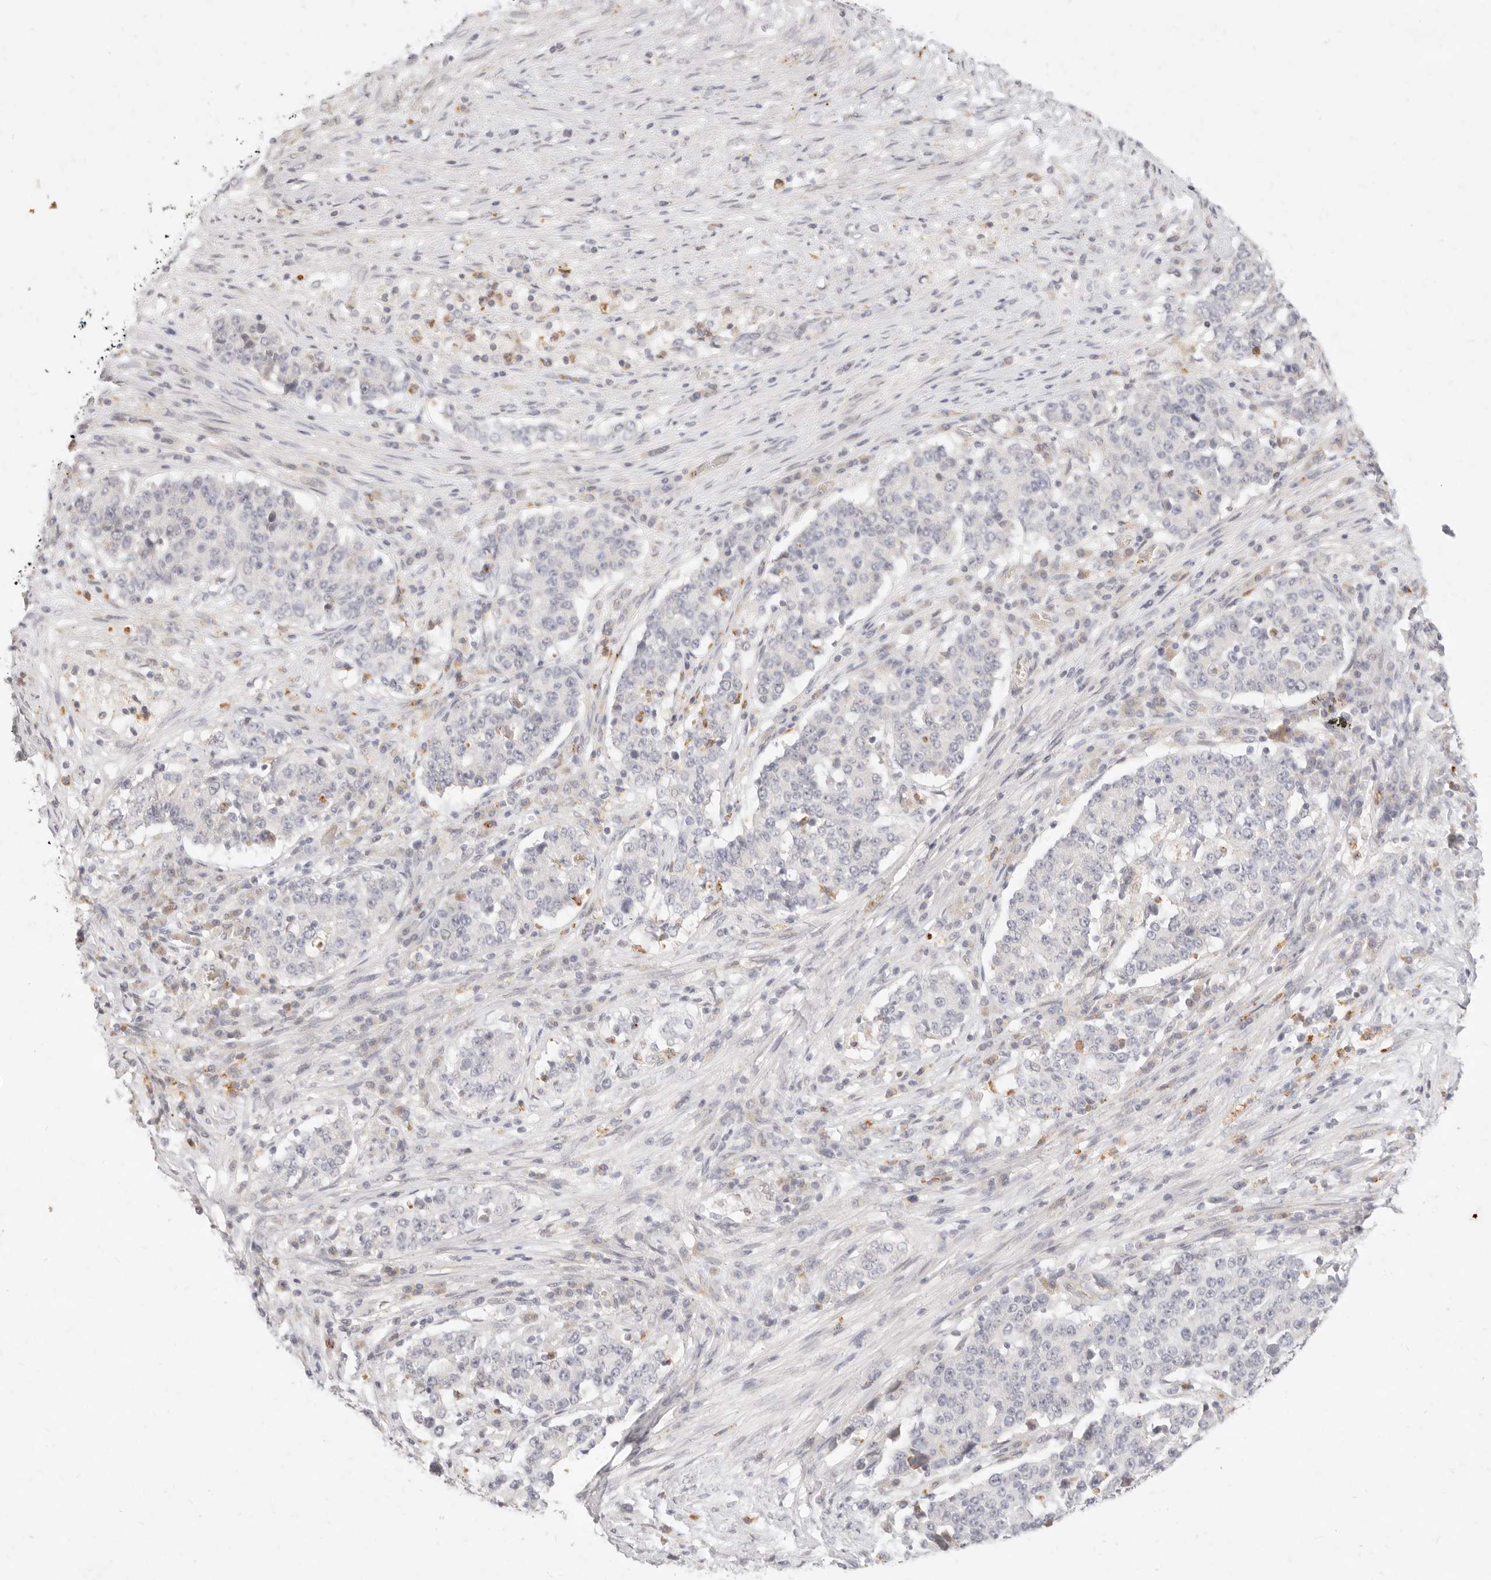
{"staining": {"intensity": "negative", "quantity": "none", "location": "none"}, "tissue": "stomach cancer", "cell_type": "Tumor cells", "image_type": "cancer", "snomed": [{"axis": "morphology", "description": "Adenocarcinoma, NOS"}, {"axis": "topography", "description": "Stomach"}], "caption": "The histopathology image exhibits no staining of tumor cells in stomach cancer (adenocarcinoma). The staining is performed using DAB brown chromogen with nuclei counter-stained in using hematoxylin.", "gene": "ASCL3", "patient": {"sex": "male", "age": 59}}